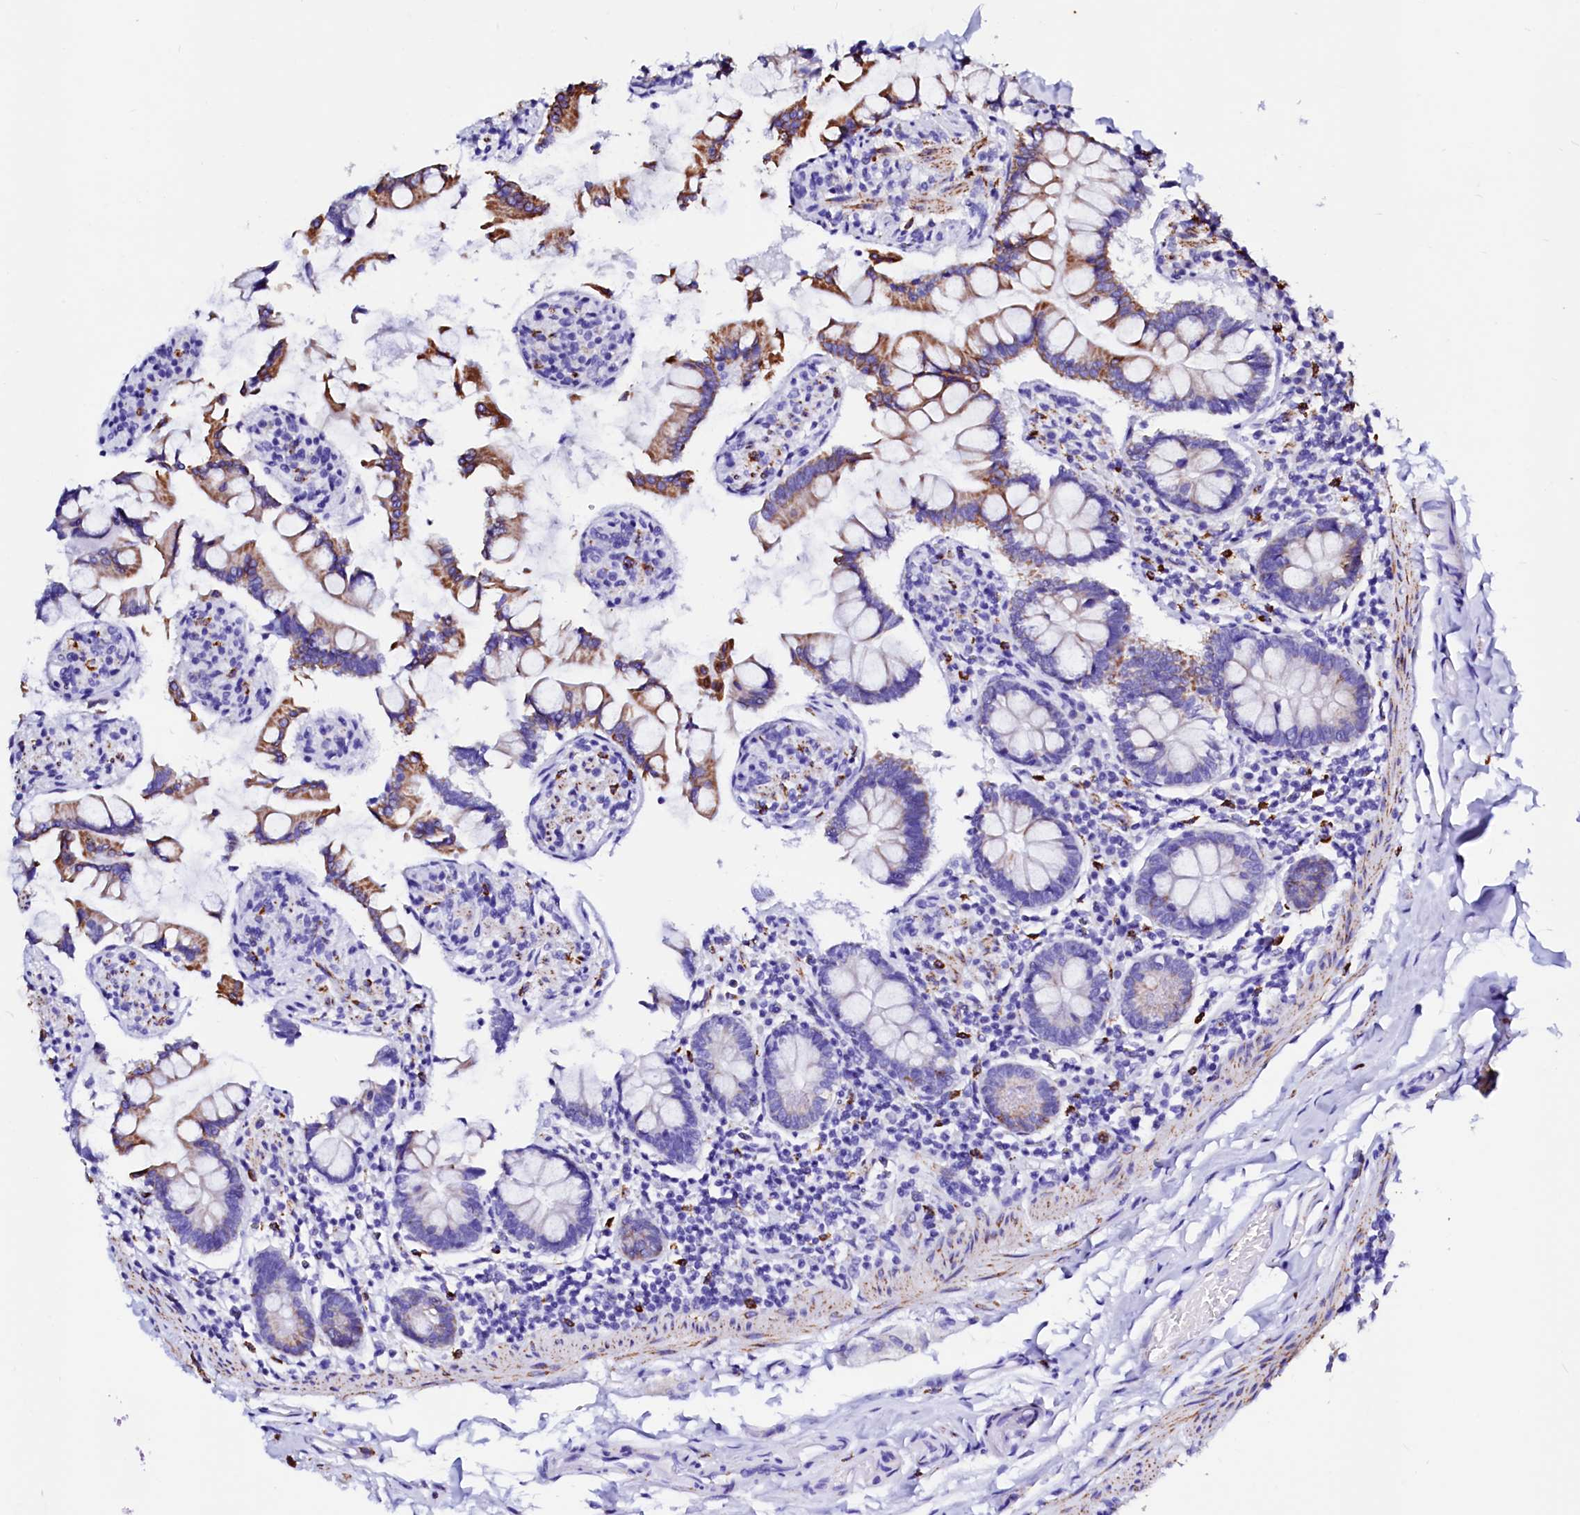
{"staining": {"intensity": "strong", "quantity": "25%-75%", "location": "cytoplasmic/membranous"}, "tissue": "small intestine", "cell_type": "Glandular cells", "image_type": "normal", "snomed": [{"axis": "morphology", "description": "Normal tissue, NOS"}, {"axis": "topography", "description": "Small intestine"}], "caption": "Brown immunohistochemical staining in normal small intestine reveals strong cytoplasmic/membranous positivity in approximately 25%-75% of glandular cells.", "gene": "MAOB", "patient": {"sex": "male", "age": 41}}